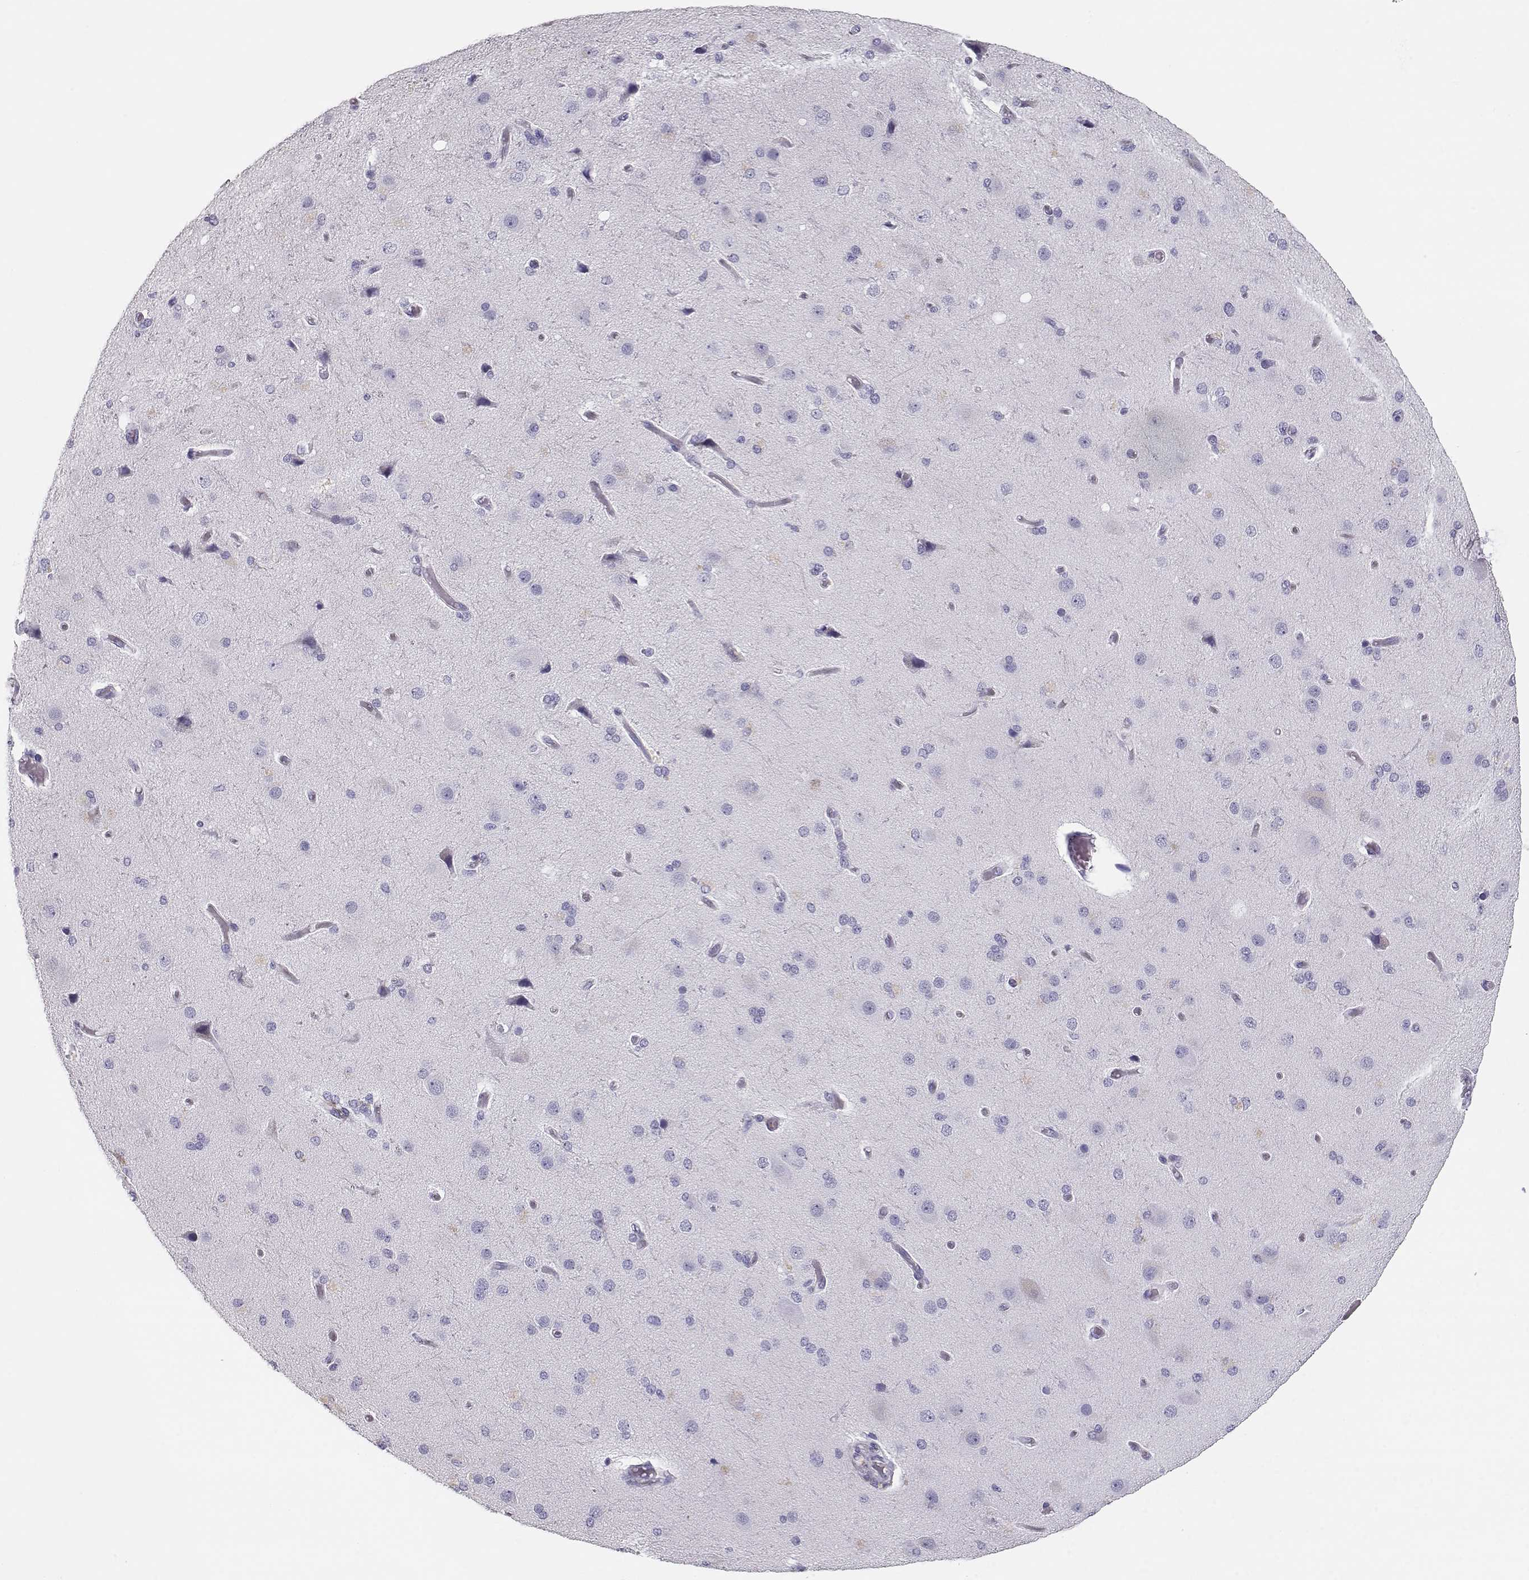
{"staining": {"intensity": "negative", "quantity": "none", "location": "none"}, "tissue": "cerebral cortex", "cell_type": "Endothelial cells", "image_type": "normal", "snomed": [{"axis": "morphology", "description": "Normal tissue, NOS"}, {"axis": "morphology", "description": "Glioma, malignant, High grade"}, {"axis": "topography", "description": "Cerebral cortex"}], "caption": "IHC of normal cerebral cortex demonstrates no expression in endothelial cells.", "gene": "MAGEC1", "patient": {"sex": "male", "age": 77}}